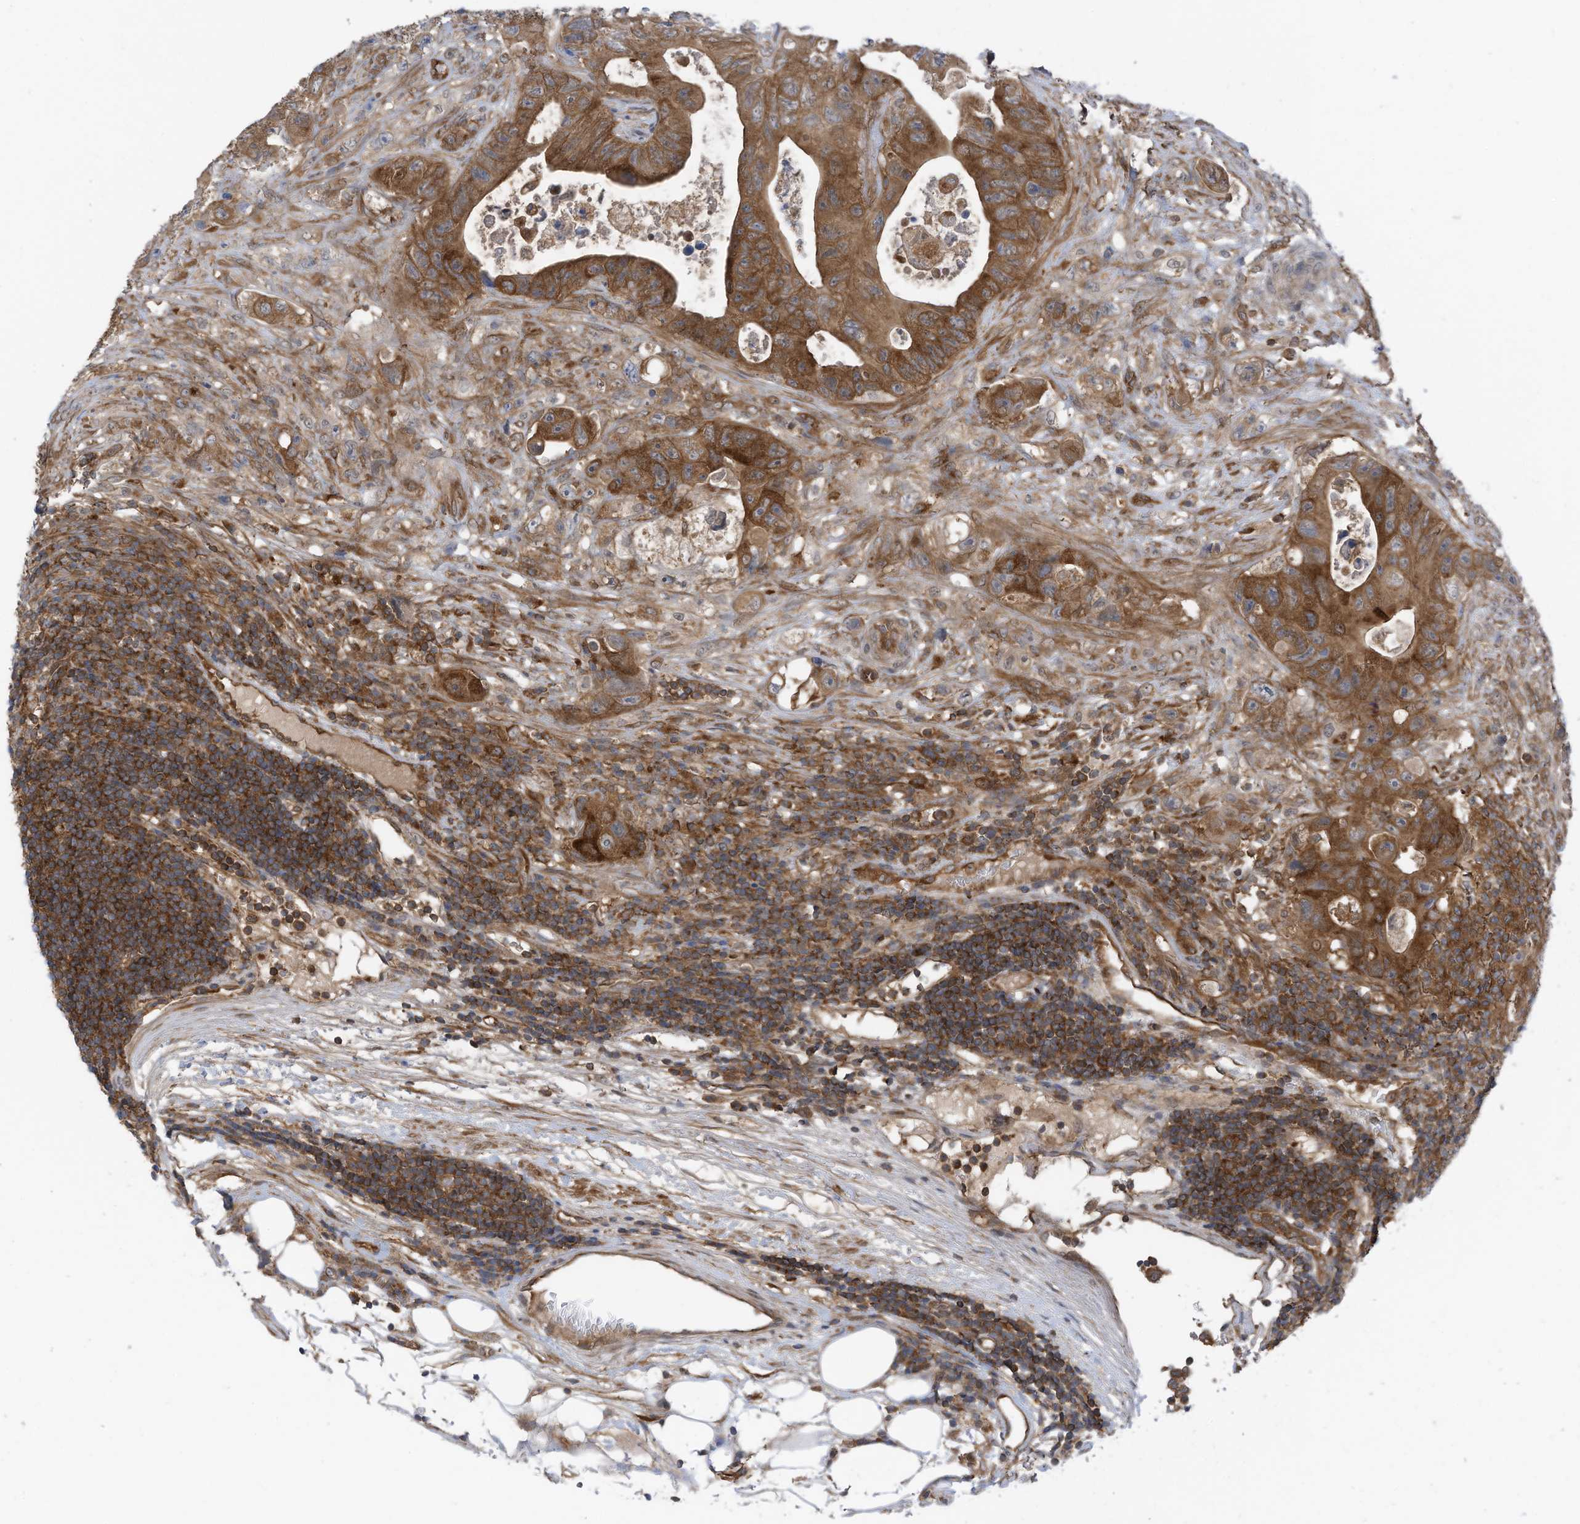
{"staining": {"intensity": "strong", "quantity": ">75%", "location": "cytoplasmic/membranous"}, "tissue": "colorectal cancer", "cell_type": "Tumor cells", "image_type": "cancer", "snomed": [{"axis": "morphology", "description": "Adenocarcinoma, NOS"}, {"axis": "topography", "description": "Colon"}], "caption": "Immunohistochemical staining of colorectal cancer displays high levels of strong cytoplasmic/membranous protein staining in about >75% of tumor cells.", "gene": "REPS1", "patient": {"sex": "female", "age": 46}}